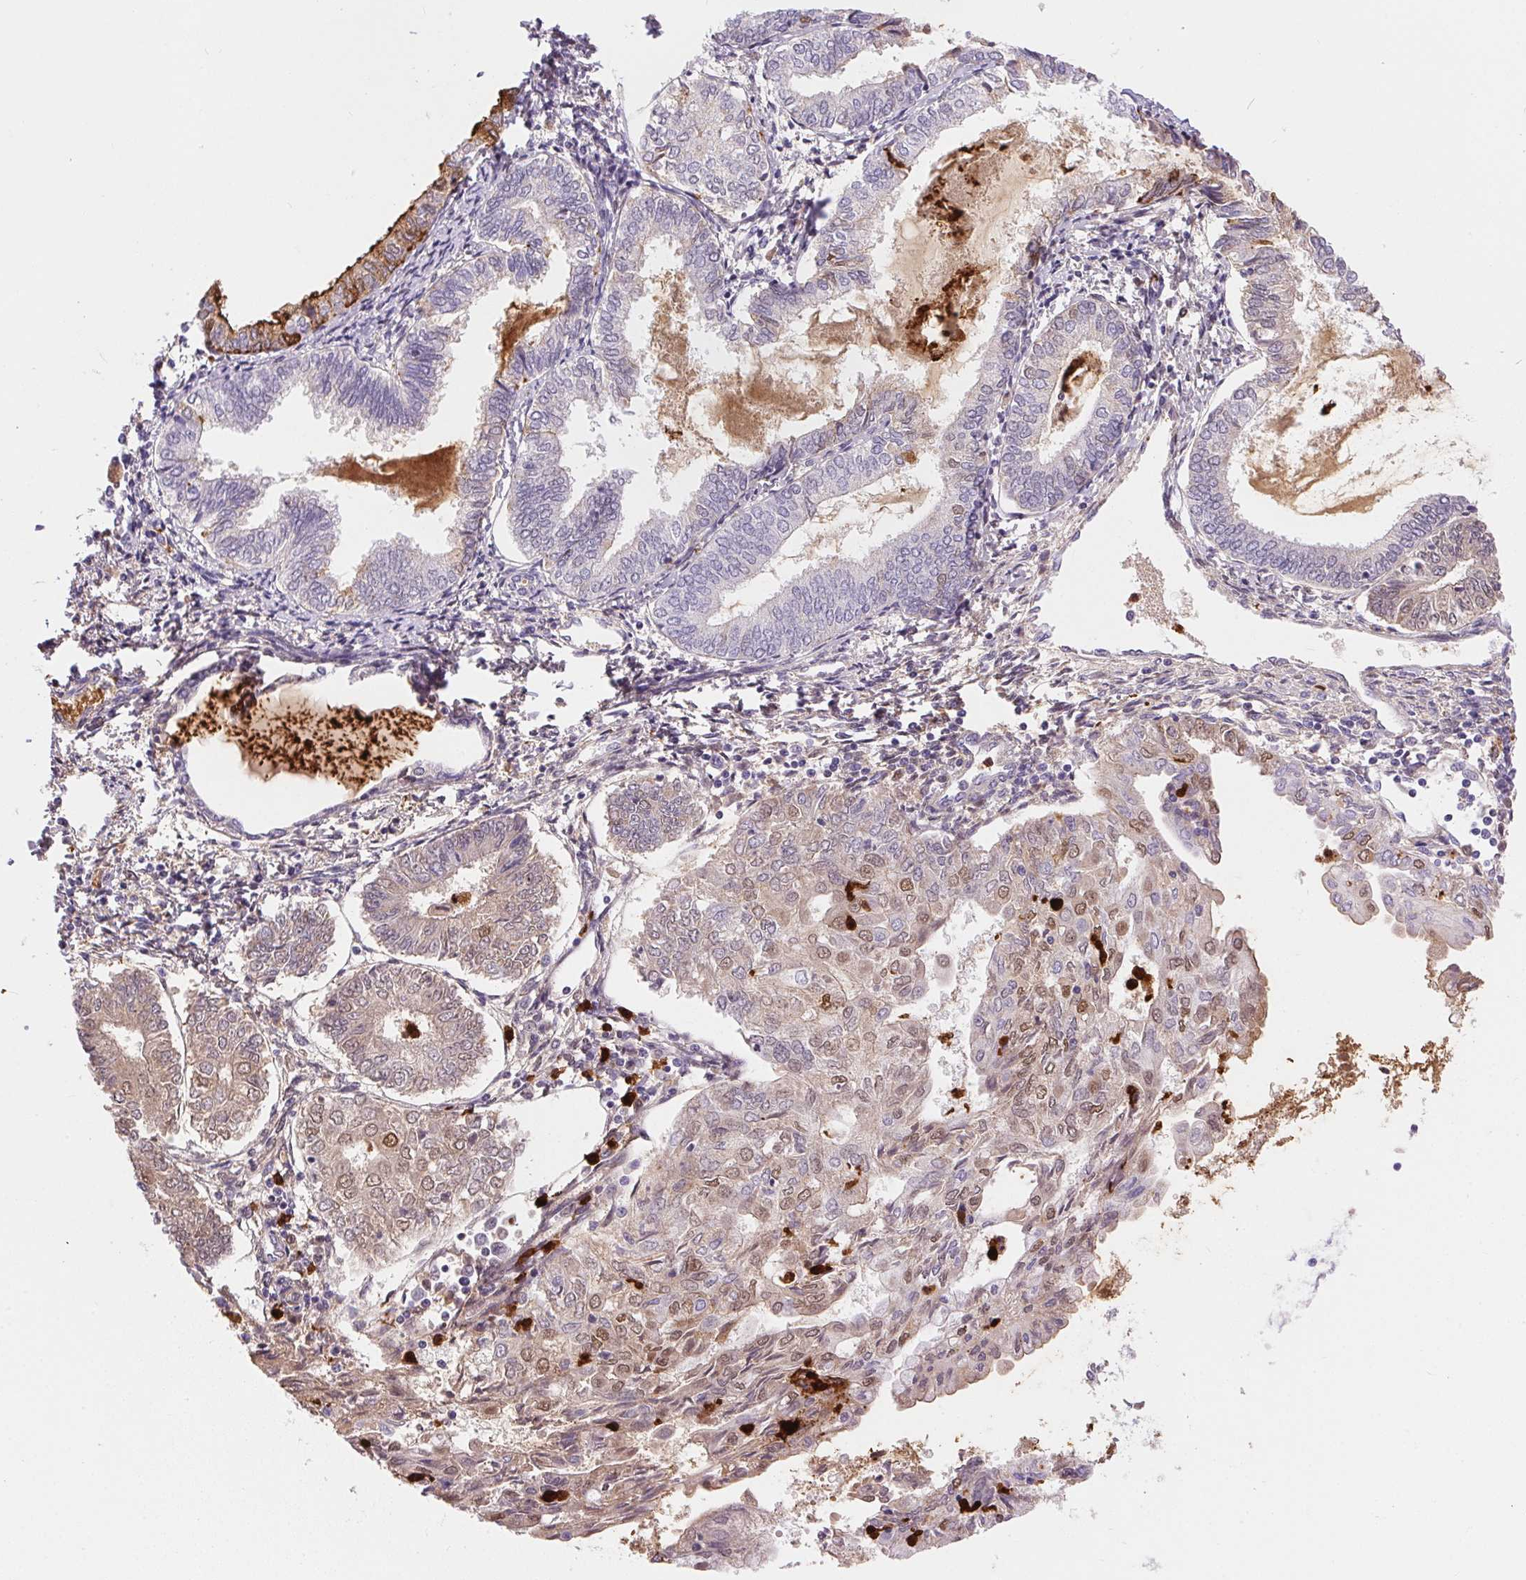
{"staining": {"intensity": "moderate", "quantity": "<25%", "location": "cytoplasmic/membranous,nuclear"}, "tissue": "endometrial cancer", "cell_type": "Tumor cells", "image_type": "cancer", "snomed": [{"axis": "morphology", "description": "Adenocarcinoma, NOS"}, {"axis": "topography", "description": "Endometrium"}], "caption": "IHC (DAB) staining of human endometrial cancer exhibits moderate cytoplasmic/membranous and nuclear protein staining in approximately <25% of tumor cells.", "gene": "ORM1", "patient": {"sex": "female", "age": 68}}